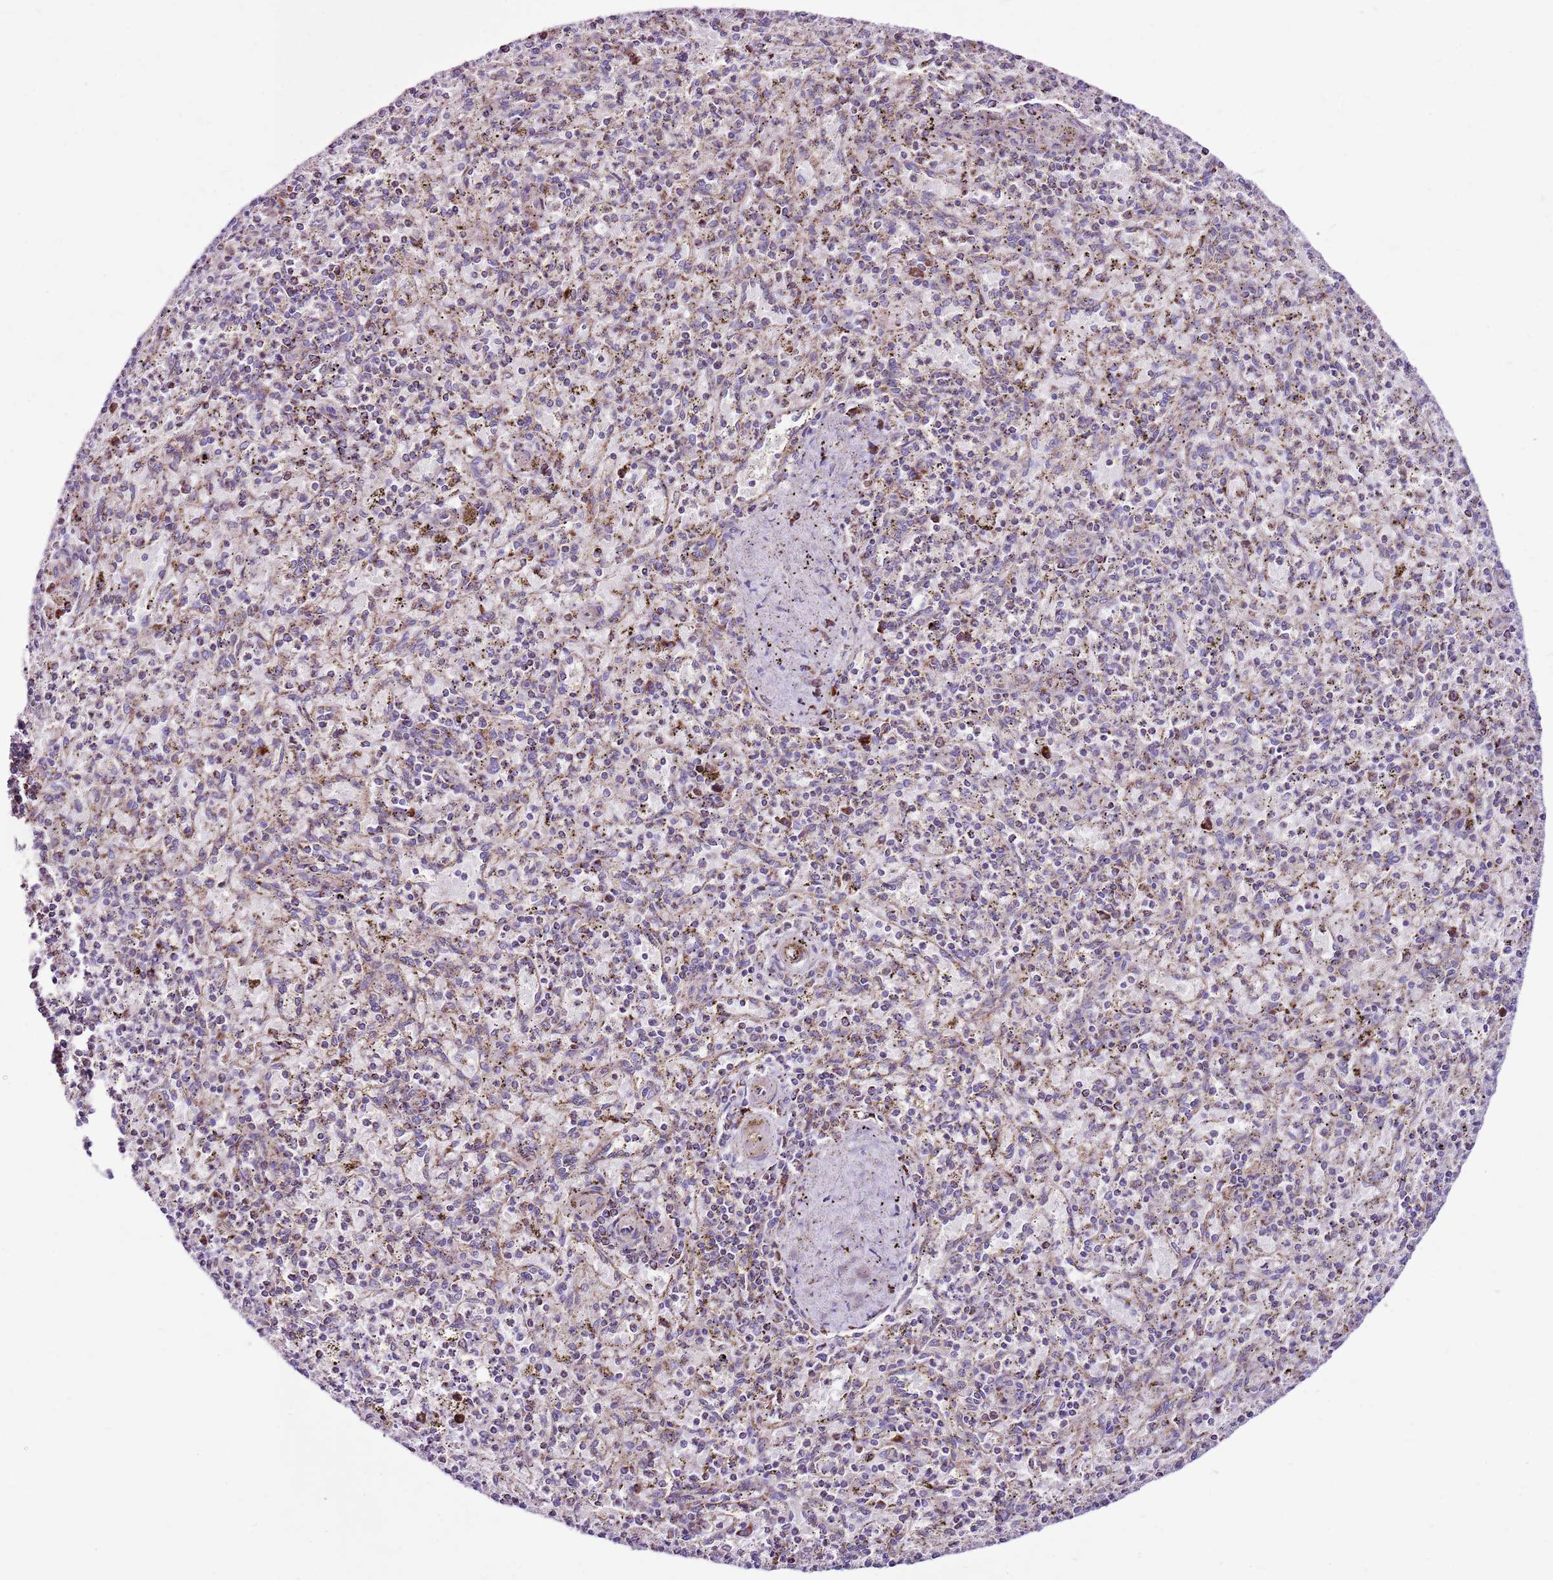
{"staining": {"intensity": "moderate", "quantity": "25%-75%", "location": "cytoplasmic/membranous"}, "tissue": "spleen", "cell_type": "Cells in red pulp", "image_type": "normal", "snomed": [{"axis": "morphology", "description": "Normal tissue, NOS"}, {"axis": "topography", "description": "Spleen"}], "caption": "Cells in red pulp show medium levels of moderate cytoplasmic/membranous positivity in about 25%-75% of cells in unremarkable spleen.", "gene": "HECTD4", "patient": {"sex": "male", "age": 72}}